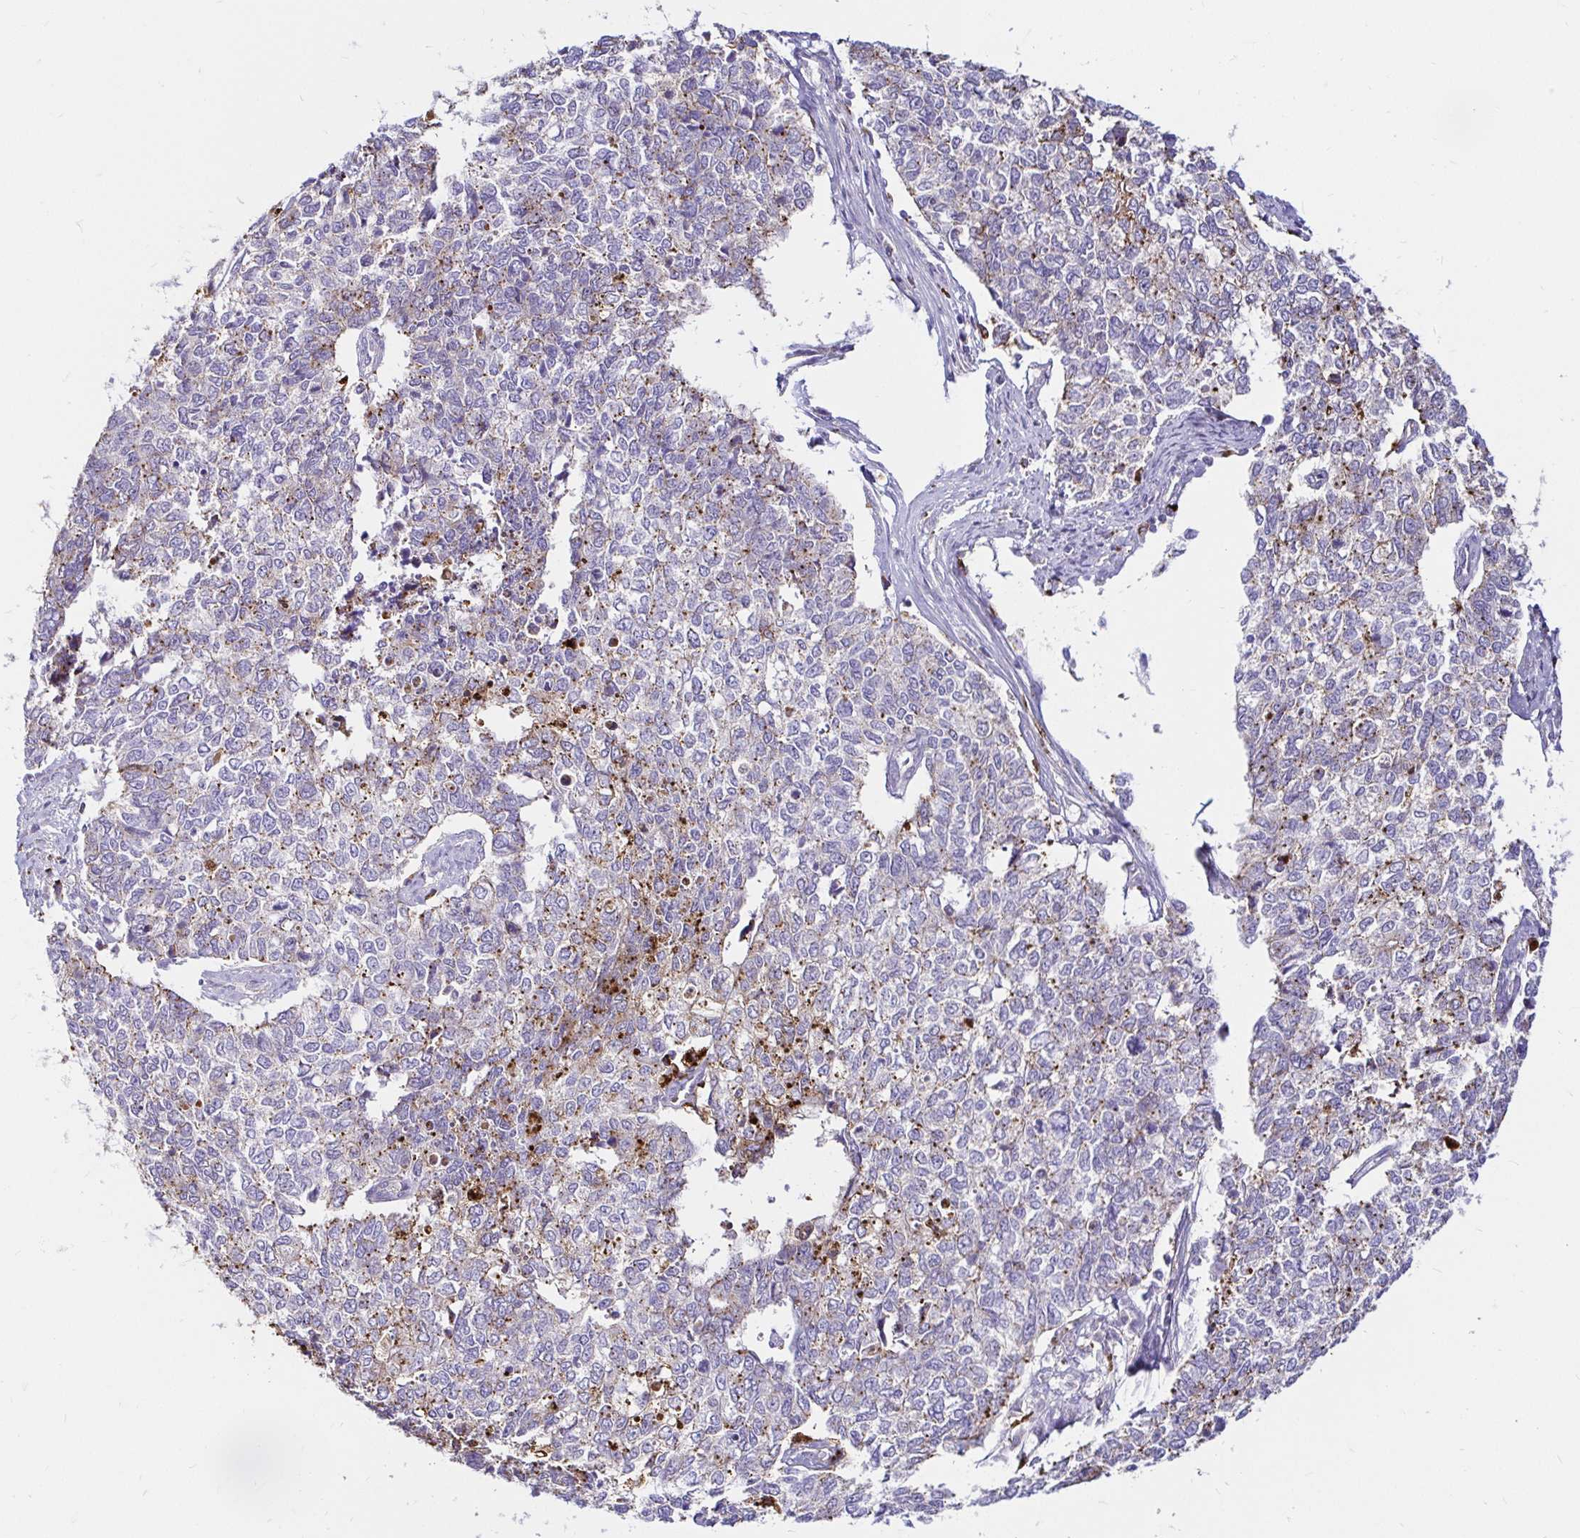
{"staining": {"intensity": "moderate", "quantity": "<25%", "location": "cytoplasmic/membranous"}, "tissue": "cervical cancer", "cell_type": "Tumor cells", "image_type": "cancer", "snomed": [{"axis": "morphology", "description": "Adenocarcinoma, NOS"}, {"axis": "topography", "description": "Cervix"}], "caption": "Immunohistochemistry (IHC) of cervical adenocarcinoma shows low levels of moderate cytoplasmic/membranous positivity in approximately <25% of tumor cells. (DAB IHC, brown staining for protein, blue staining for nuclei).", "gene": "FUCA1", "patient": {"sex": "female", "age": 63}}